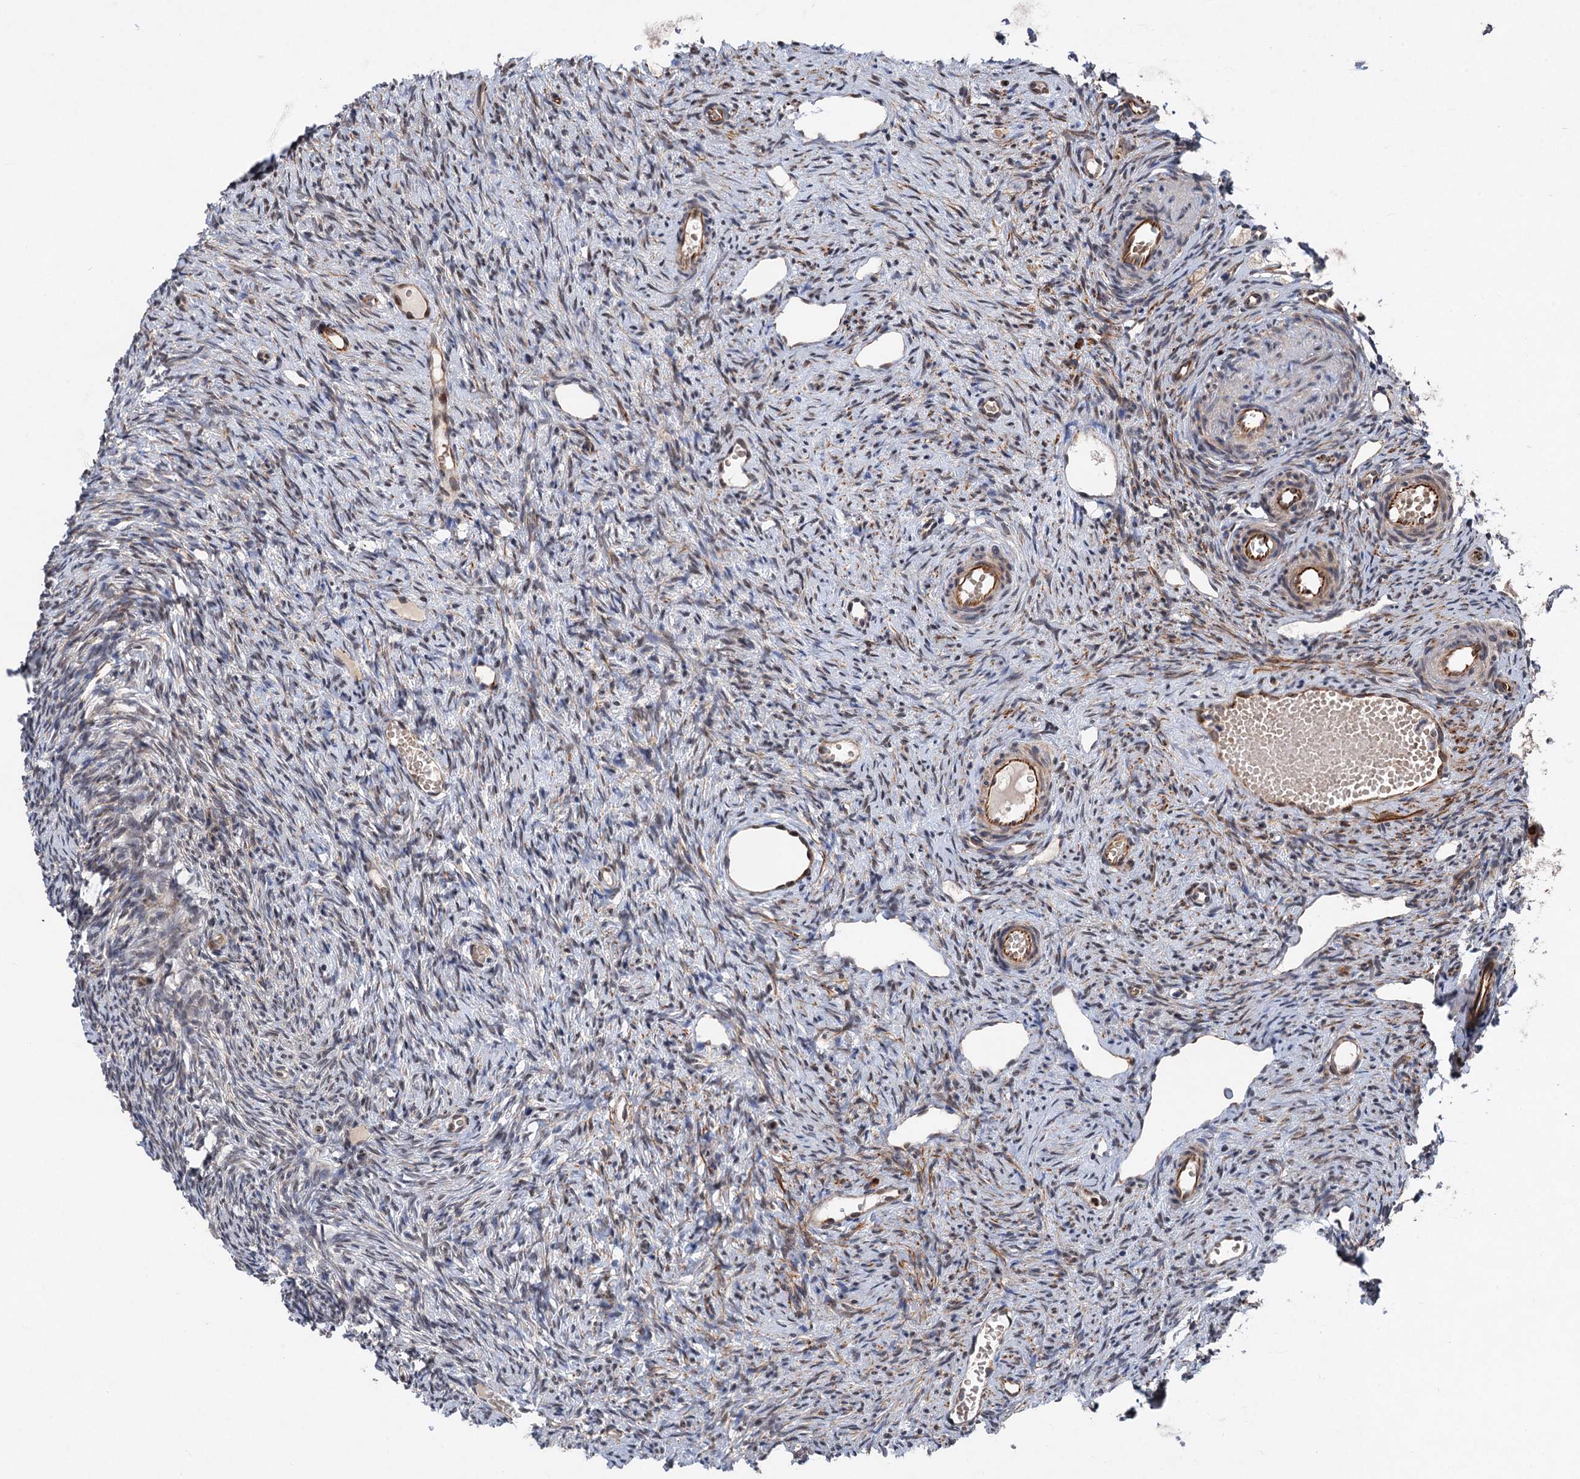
{"staining": {"intensity": "moderate", "quantity": "<25%", "location": "cytoplasmic/membranous"}, "tissue": "ovary", "cell_type": "Ovarian stroma cells", "image_type": "normal", "snomed": [{"axis": "morphology", "description": "Normal tissue, NOS"}, {"axis": "topography", "description": "Ovary"}], "caption": "This is a micrograph of immunohistochemistry staining of unremarkable ovary, which shows moderate staining in the cytoplasmic/membranous of ovarian stroma cells.", "gene": "TTC31", "patient": {"sex": "female", "age": 51}}